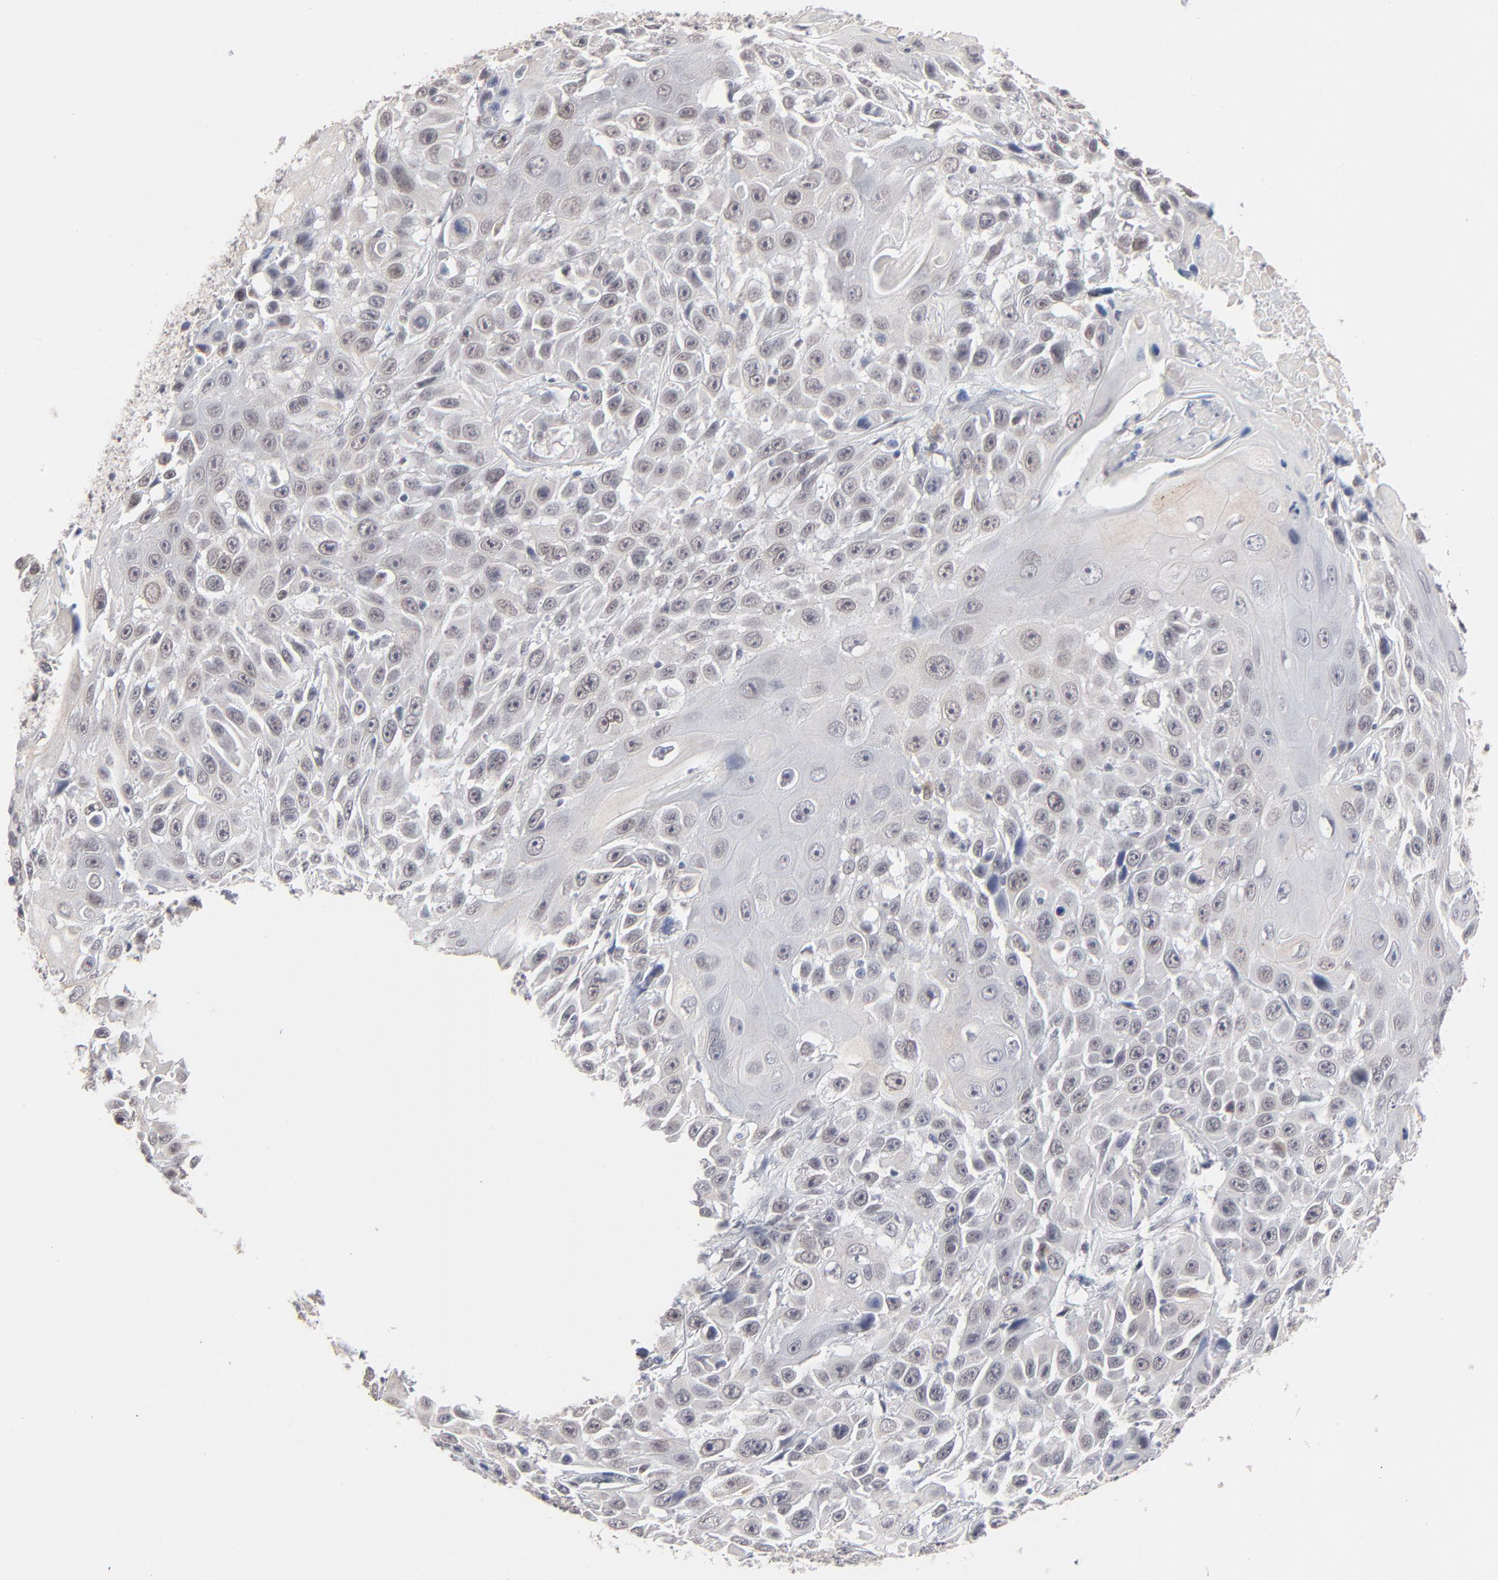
{"staining": {"intensity": "negative", "quantity": "none", "location": "none"}, "tissue": "cervical cancer", "cell_type": "Tumor cells", "image_type": "cancer", "snomed": [{"axis": "morphology", "description": "Squamous cell carcinoma, NOS"}, {"axis": "topography", "description": "Cervix"}], "caption": "Human cervical cancer (squamous cell carcinoma) stained for a protein using IHC demonstrates no expression in tumor cells.", "gene": "MBIP", "patient": {"sex": "female", "age": 39}}